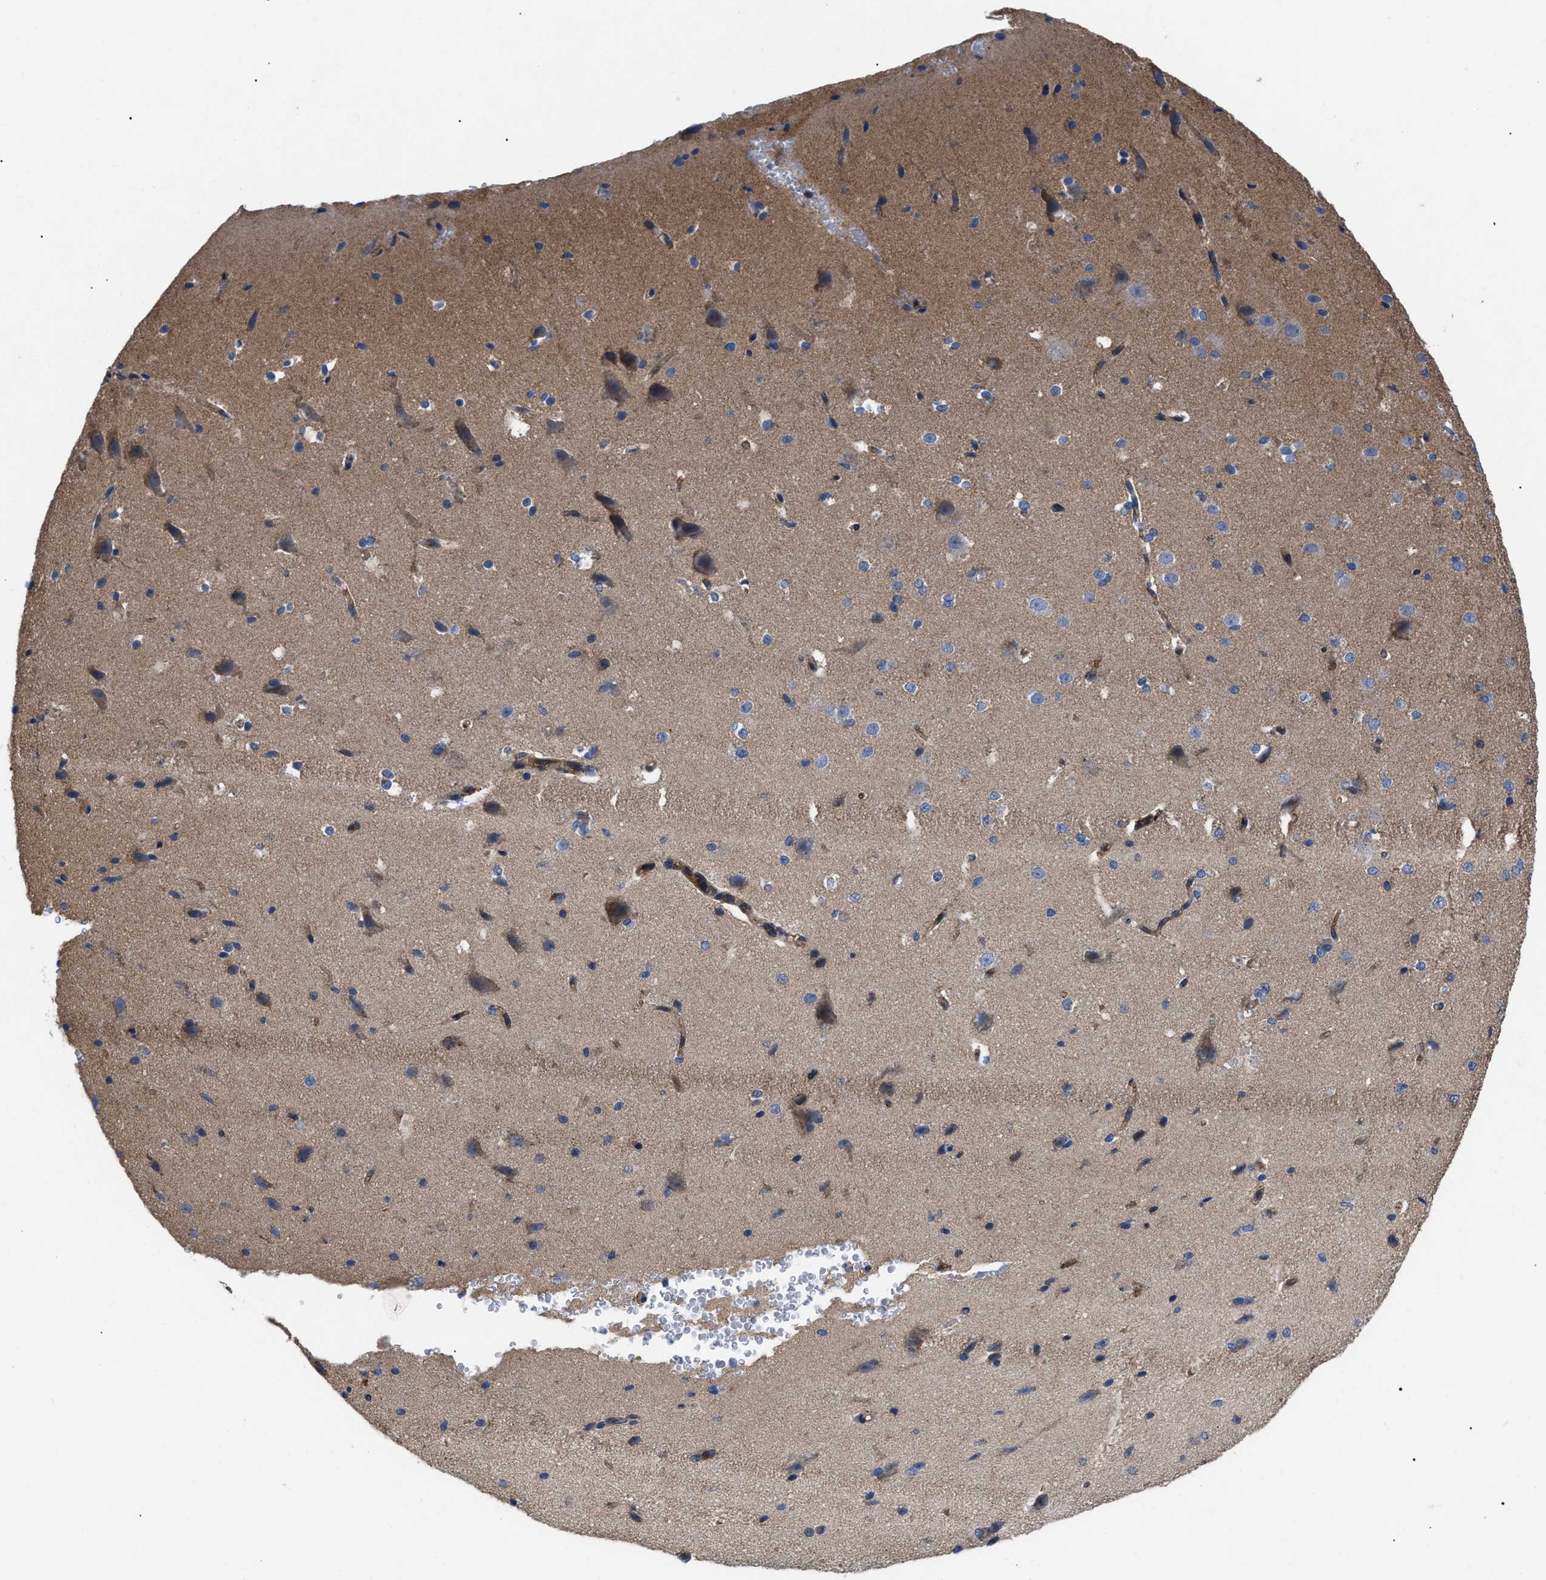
{"staining": {"intensity": "weak", "quantity": "25%-75%", "location": "cytoplasmic/membranous"}, "tissue": "cerebral cortex", "cell_type": "Endothelial cells", "image_type": "normal", "snomed": [{"axis": "morphology", "description": "Normal tissue, NOS"}, {"axis": "morphology", "description": "Developmental malformation"}, {"axis": "topography", "description": "Cerebral cortex"}], "caption": "Immunohistochemical staining of benign cerebral cortex shows low levels of weak cytoplasmic/membranous expression in approximately 25%-75% of endothelial cells.", "gene": "FAM171A2", "patient": {"sex": "female", "age": 30}}